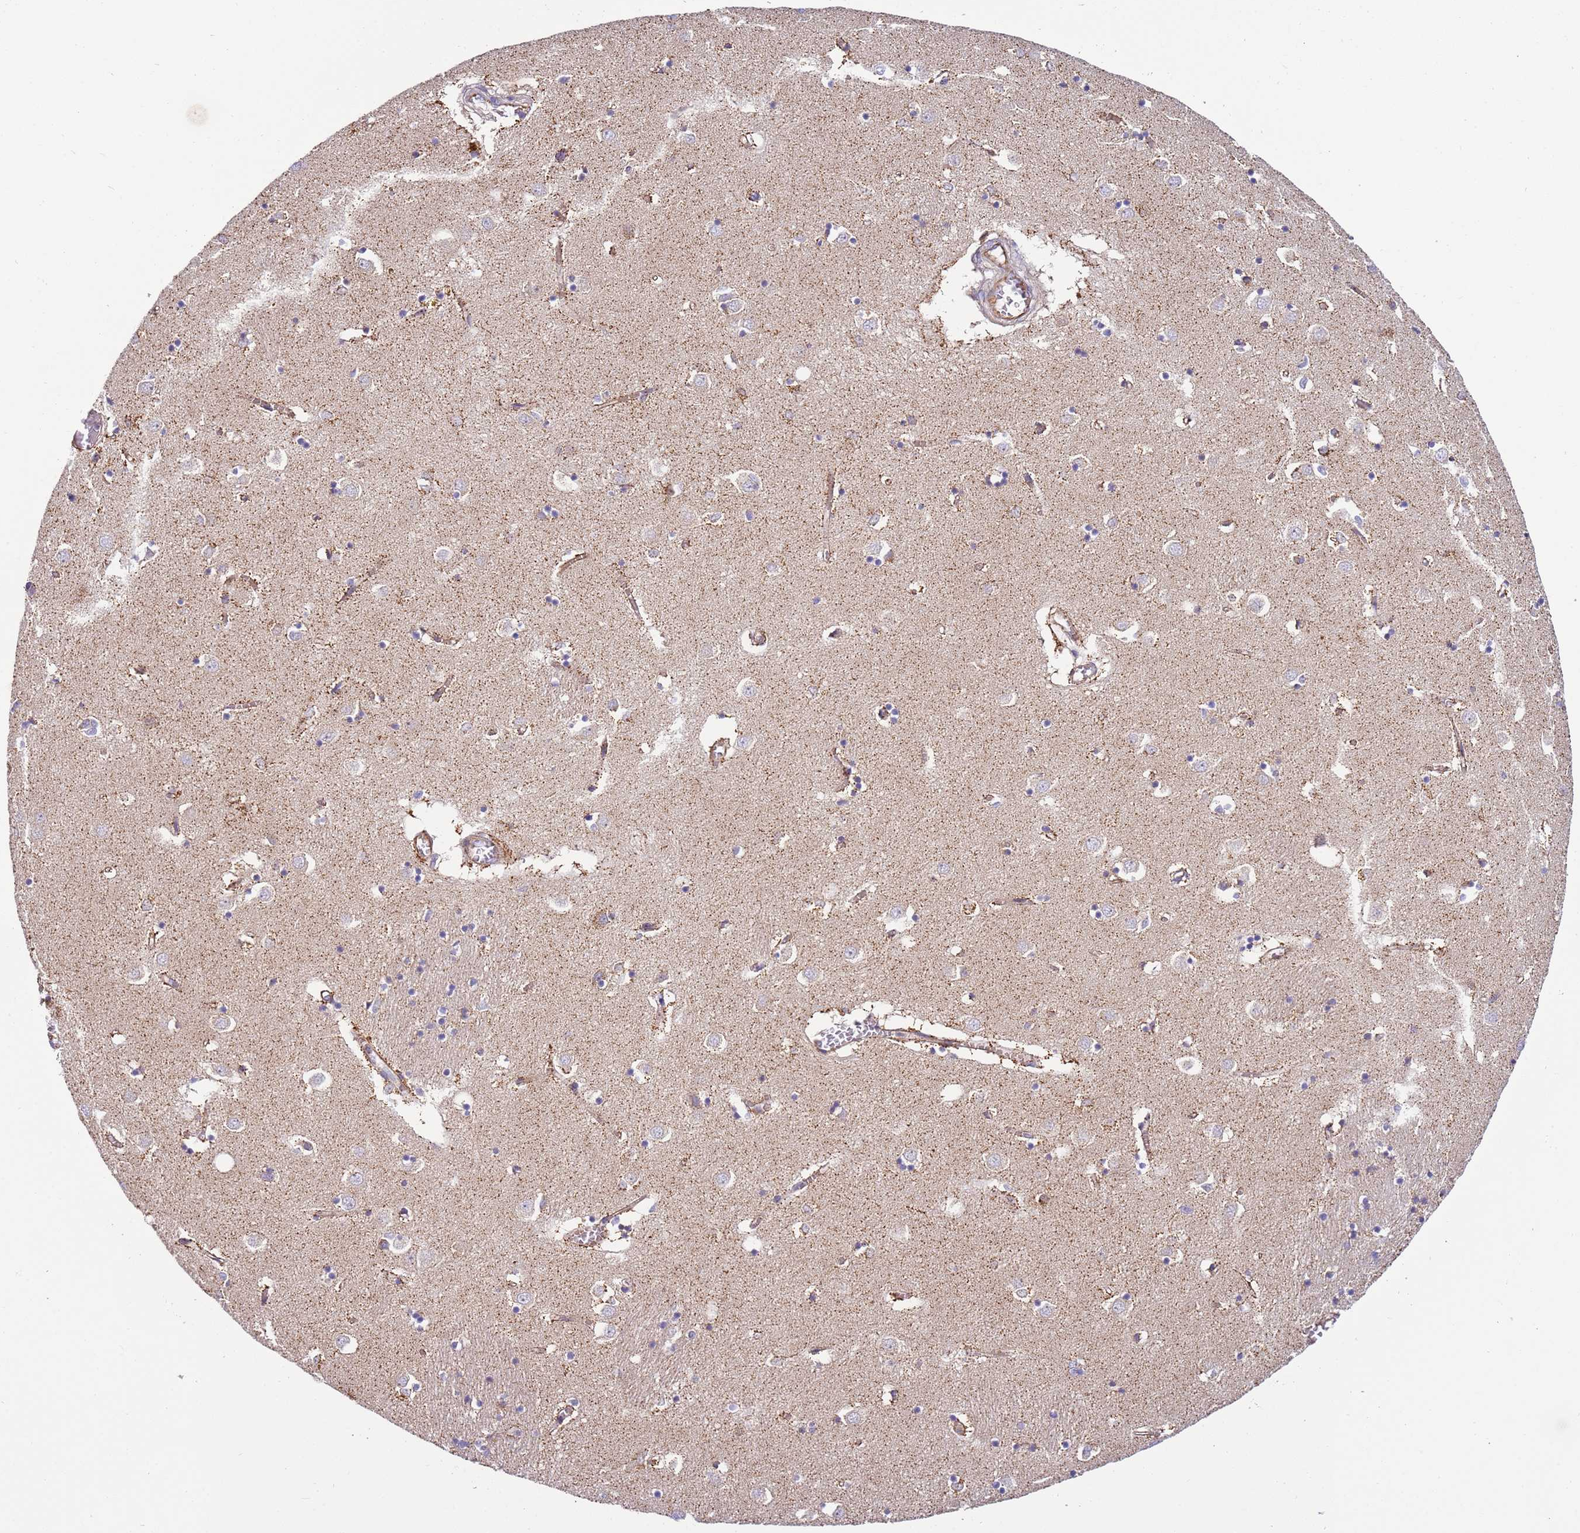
{"staining": {"intensity": "weak", "quantity": "<25%", "location": "cytoplasmic/membranous"}, "tissue": "caudate", "cell_type": "Glial cells", "image_type": "normal", "snomed": [{"axis": "morphology", "description": "Normal tissue, NOS"}, {"axis": "topography", "description": "Lateral ventricle wall"}], "caption": "Immunohistochemical staining of benign human caudate displays no significant expression in glial cells.", "gene": "MRPL20", "patient": {"sex": "male", "age": 70}}